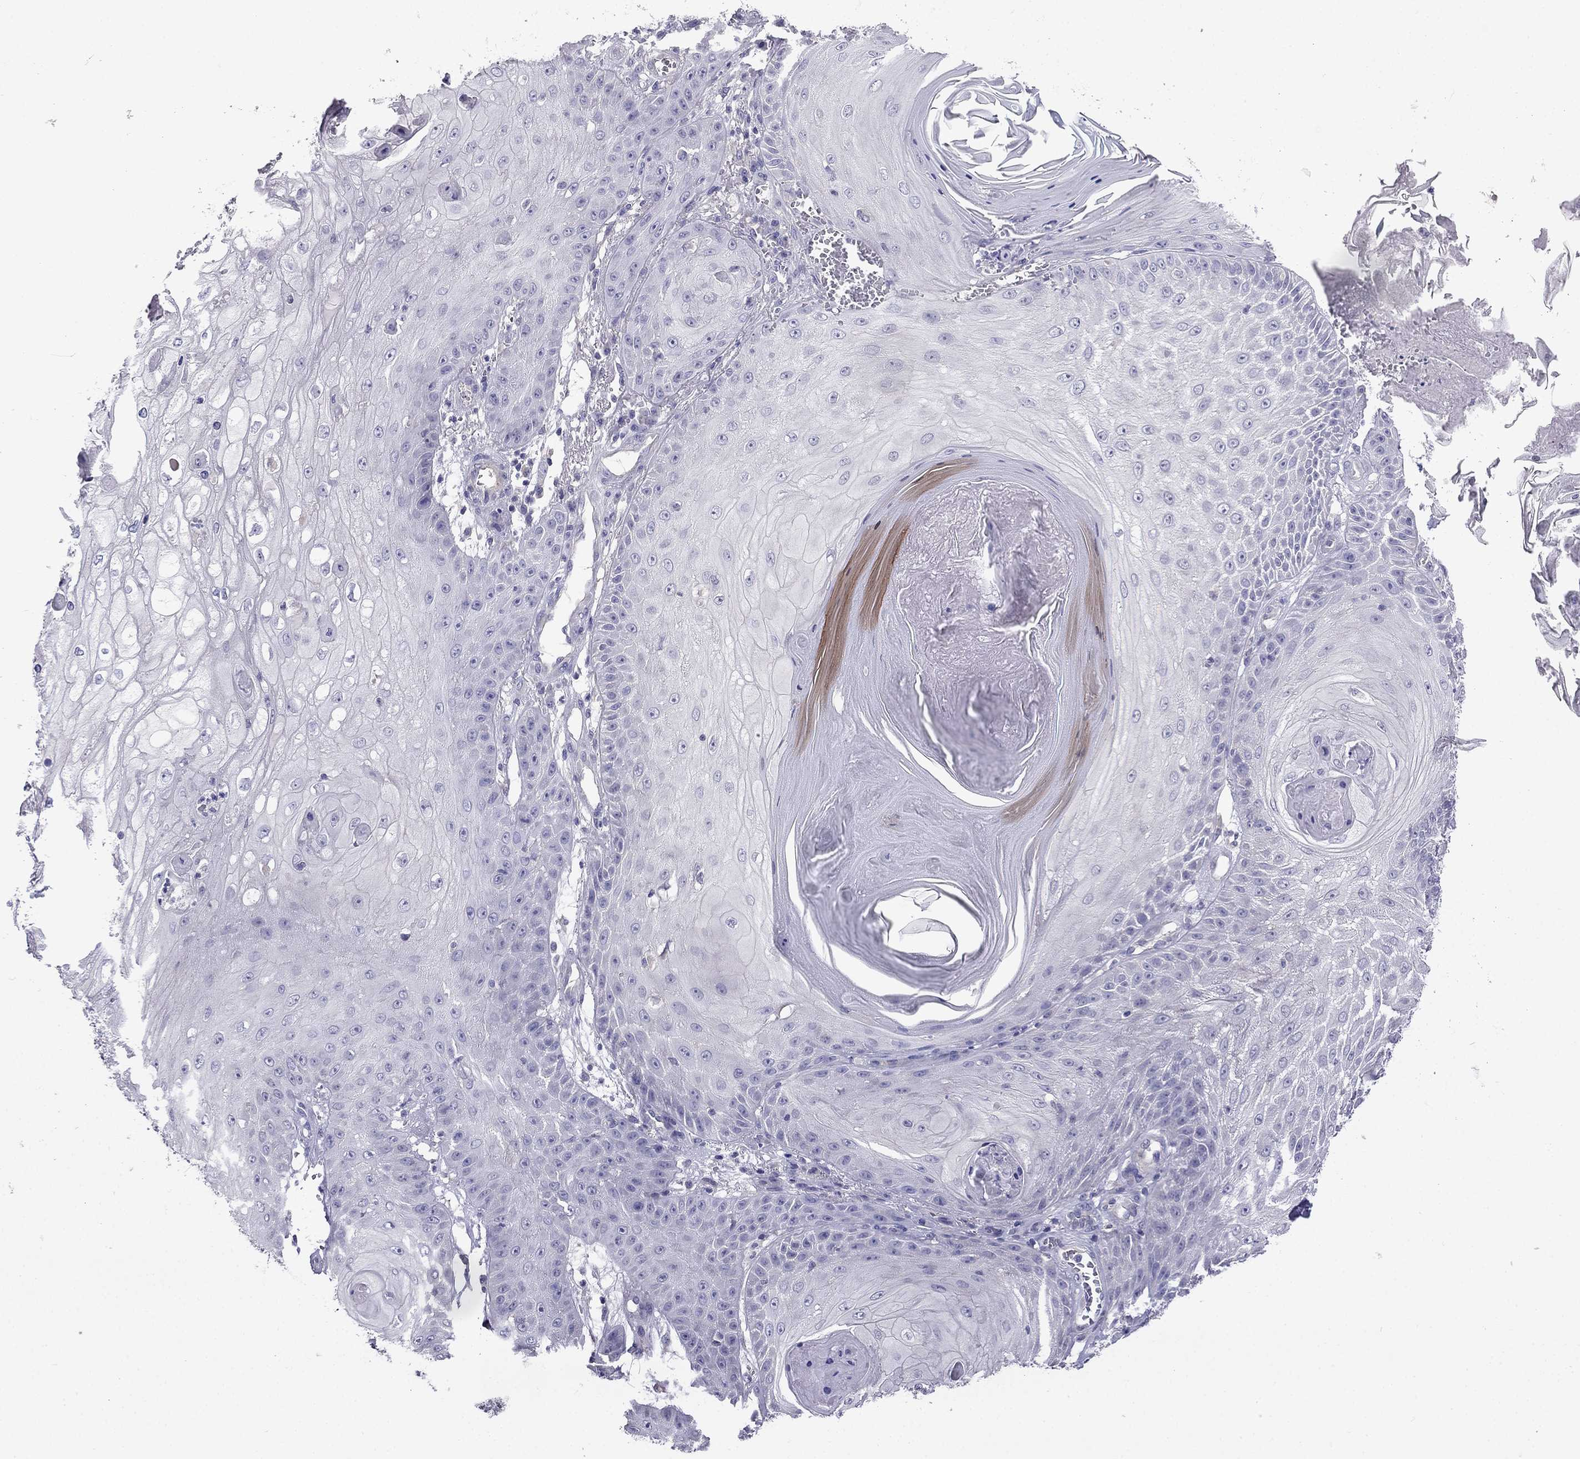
{"staining": {"intensity": "negative", "quantity": "none", "location": "none"}, "tissue": "skin cancer", "cell_type": "Tumor cells", "image_type": "cancer", "snomed": [{"axis": "morphology", "description": "Squamous cell carcinoma, NOS"}, {"axis": "topography", "description": "Skin"}], "caption": "Immunohistochemical staining of human skin cancer demonstrates no significant staining in tumor cells.", "gene": "SCNN1D", "patient": {"sex": "male", "age": 70}}